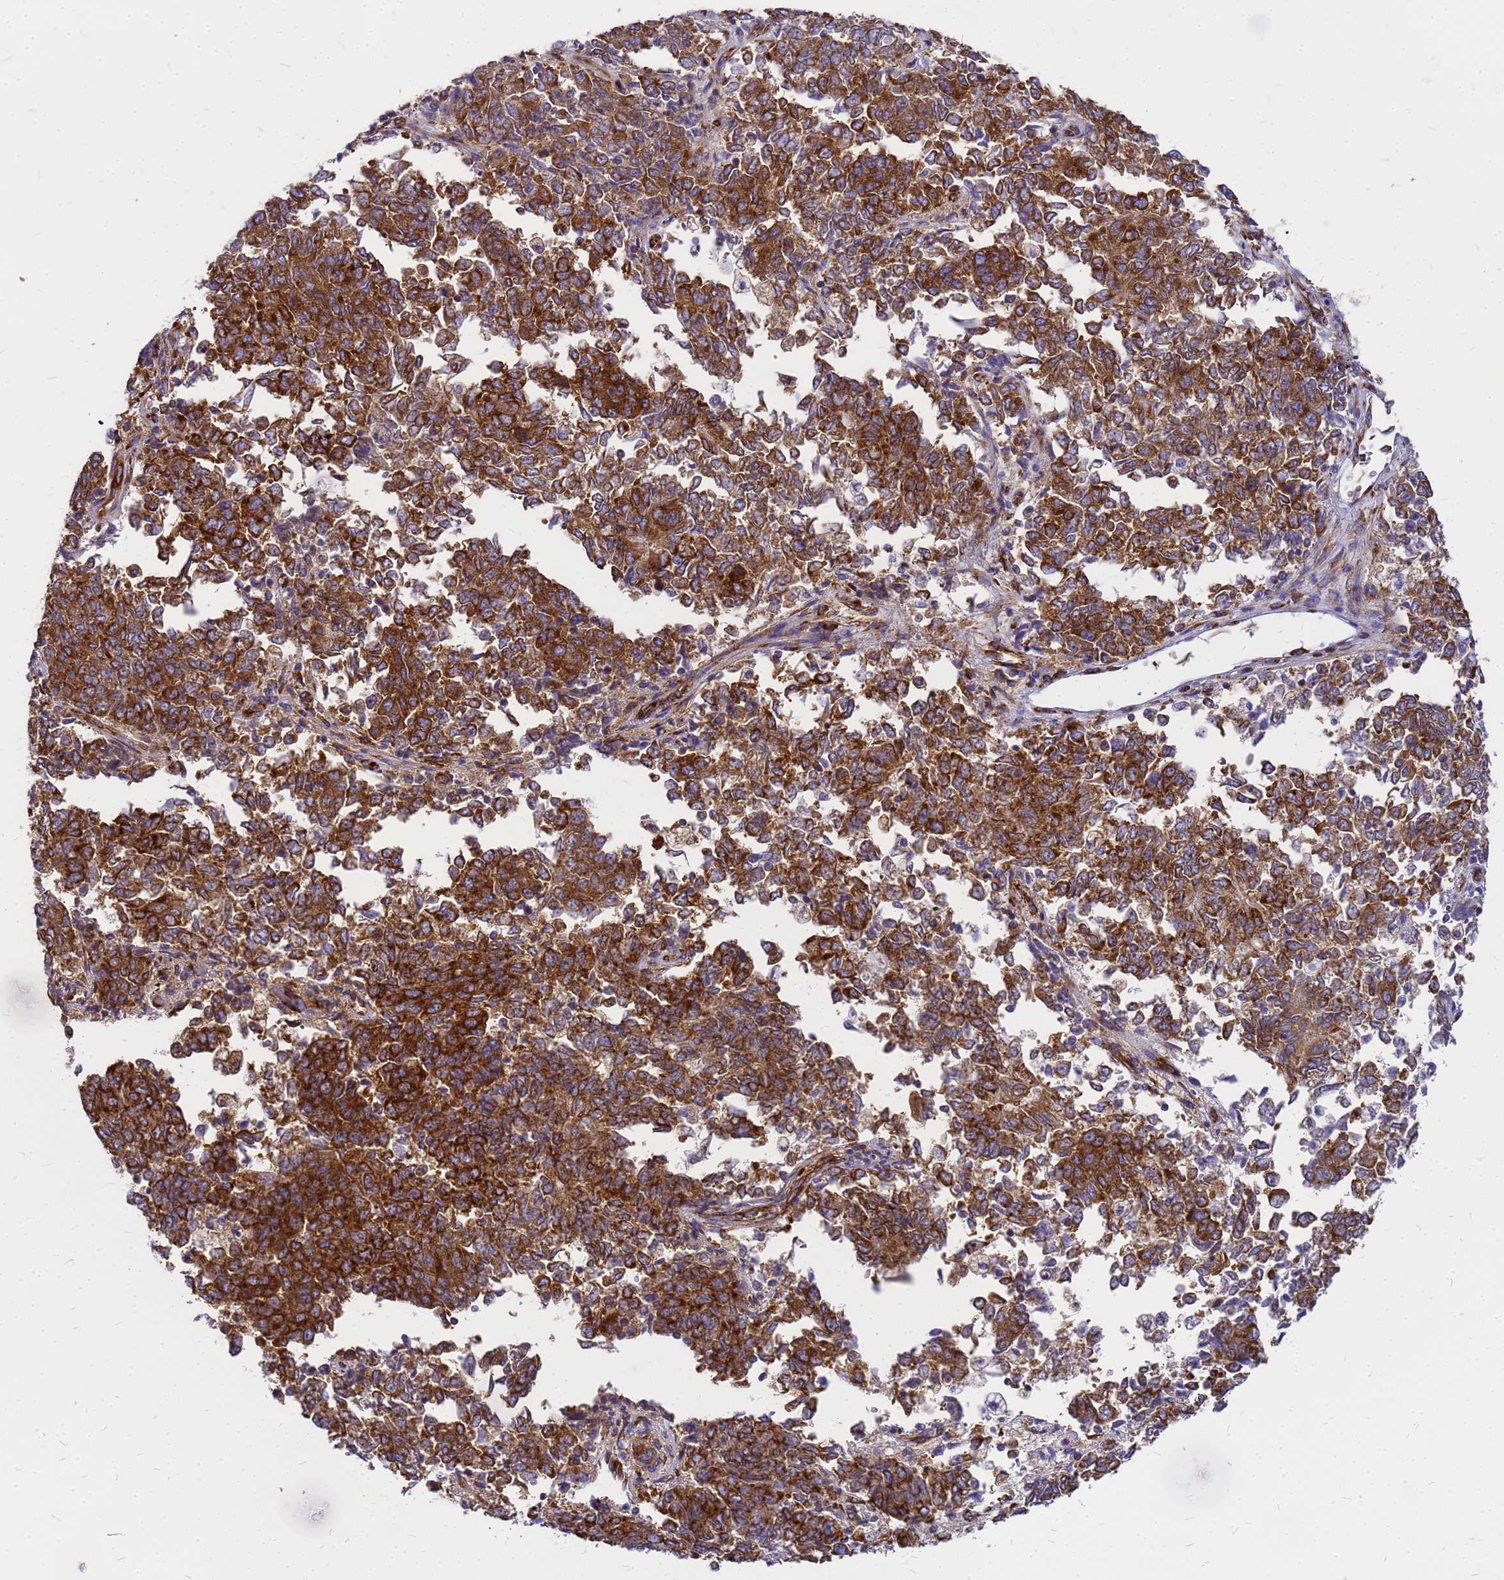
{"staining": {"intensity": "strong", "quantity": ">75%", "location": "cytoplasmic/membranous"}, "tissue": "endometrial cancer", "cell_type": "Tumor cells", "image_type": "cancer", "snomed": [{"axis": "morphology", "description": "Adenocarcinoma, NOS"}, {"axis": "topography", "description": "Endometrium"}], "caption": "Tumor cells demonstrate strong cytoplasmic/membranous expression in about >75% of cells in adenocarcinoma (endometrial). (Brightfield microscopy of DAB IHC at high magnification).", "gene": "EEF1D", "patient": {"sex": "female", "age": 80}}